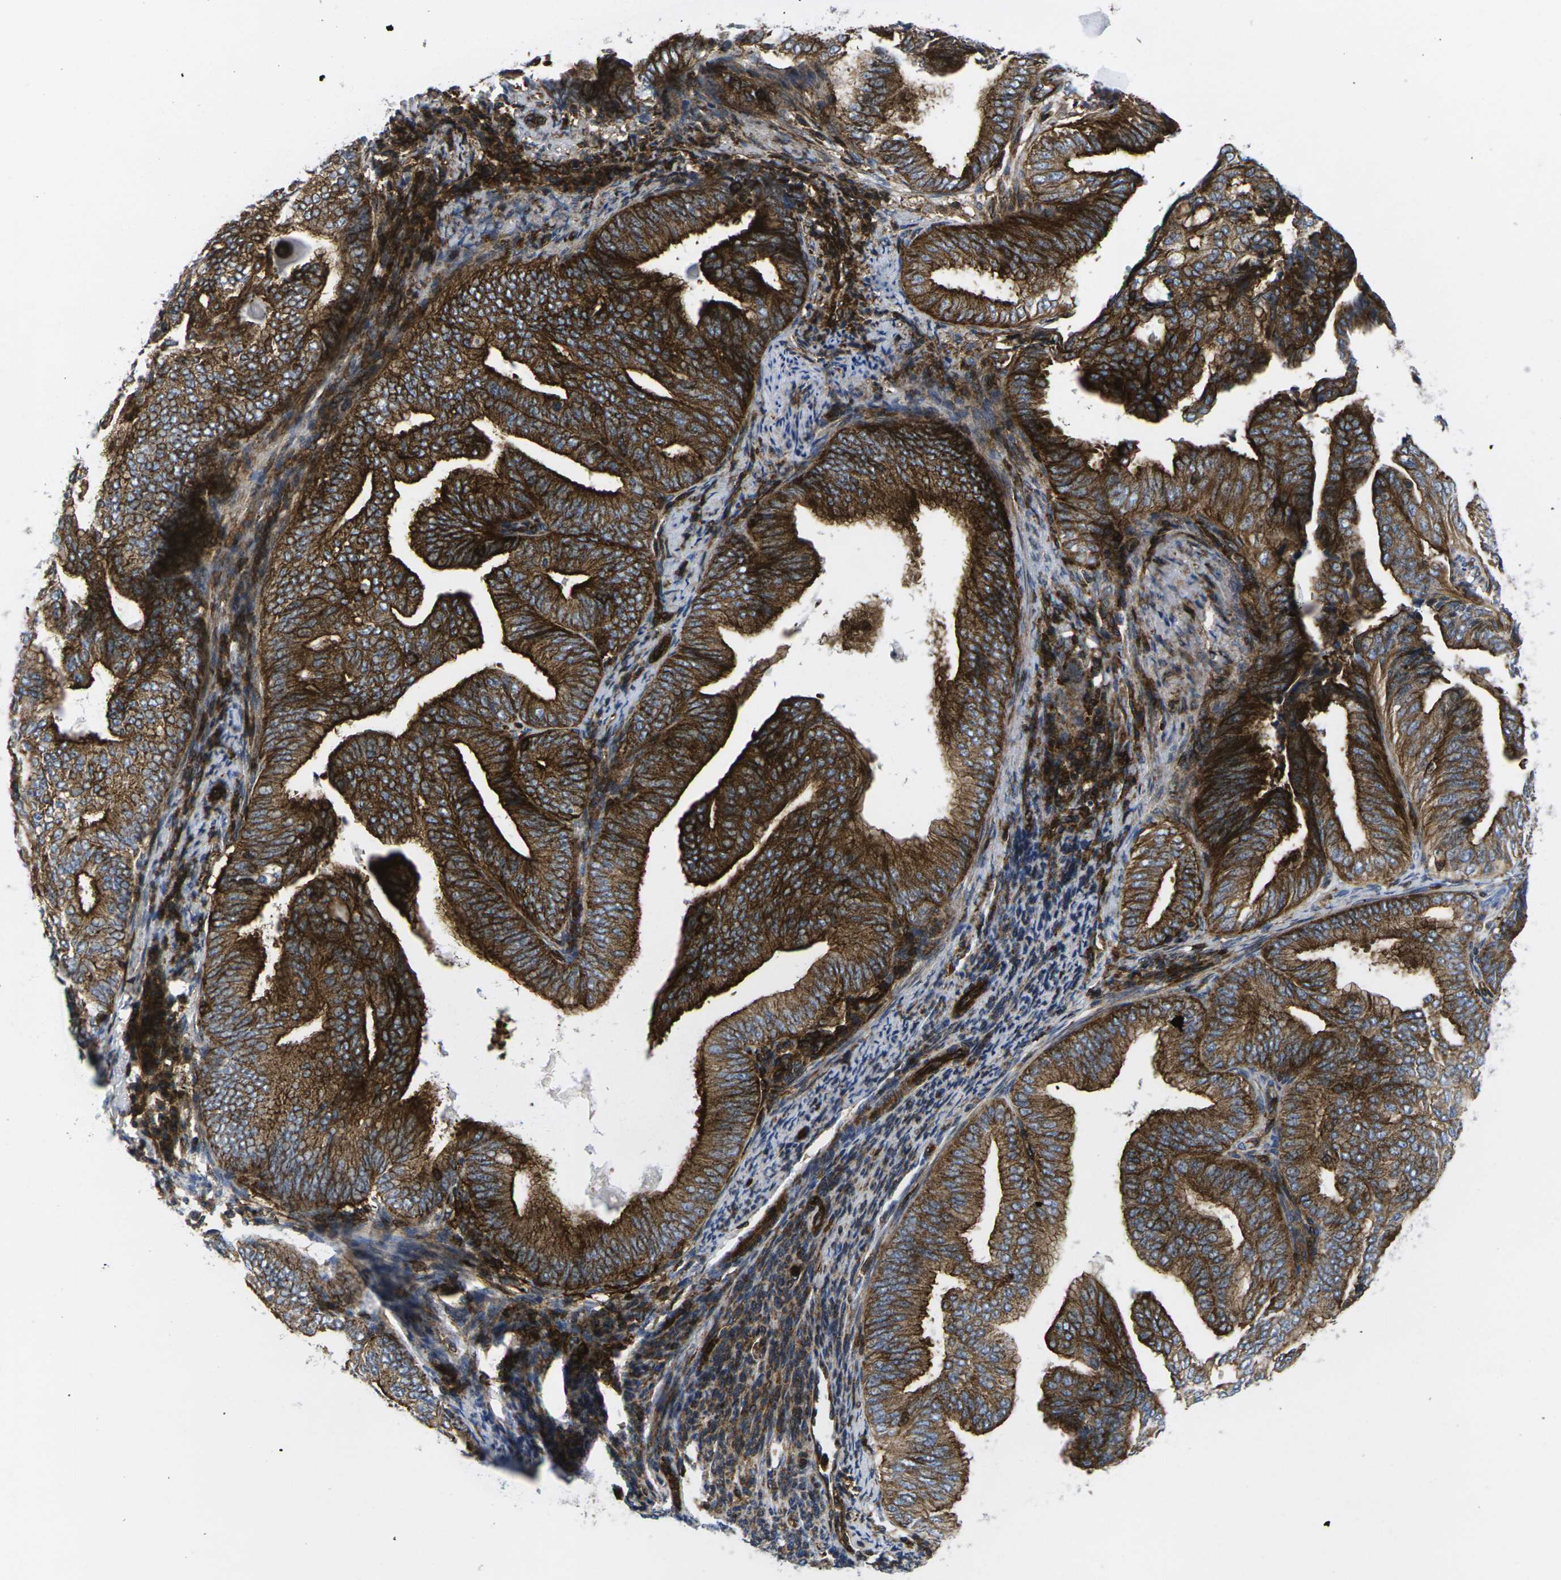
{"staining": {"intensity": "strong", "quantity": ">75%", "location": "cytoplasmic/membranous"}, "tissue": "endometrial cancer", "cell_type": "Tumor cells", "image_type": "cancer", "snomed": [{"axis": "morphology", "description": "Adenocarcinoma, NOS"}, {"axis": "topography", "description": "Endometrium"}], "caption": "Approximately >75% of tumor cells in human adenocarcinoma (endometrial) show strong cytoplasmic/membranous protein staining as visualized by brown immunohistochemical staining.", "gene": "IQGAP1", "patient": {"sex": "female", "age": 58}}